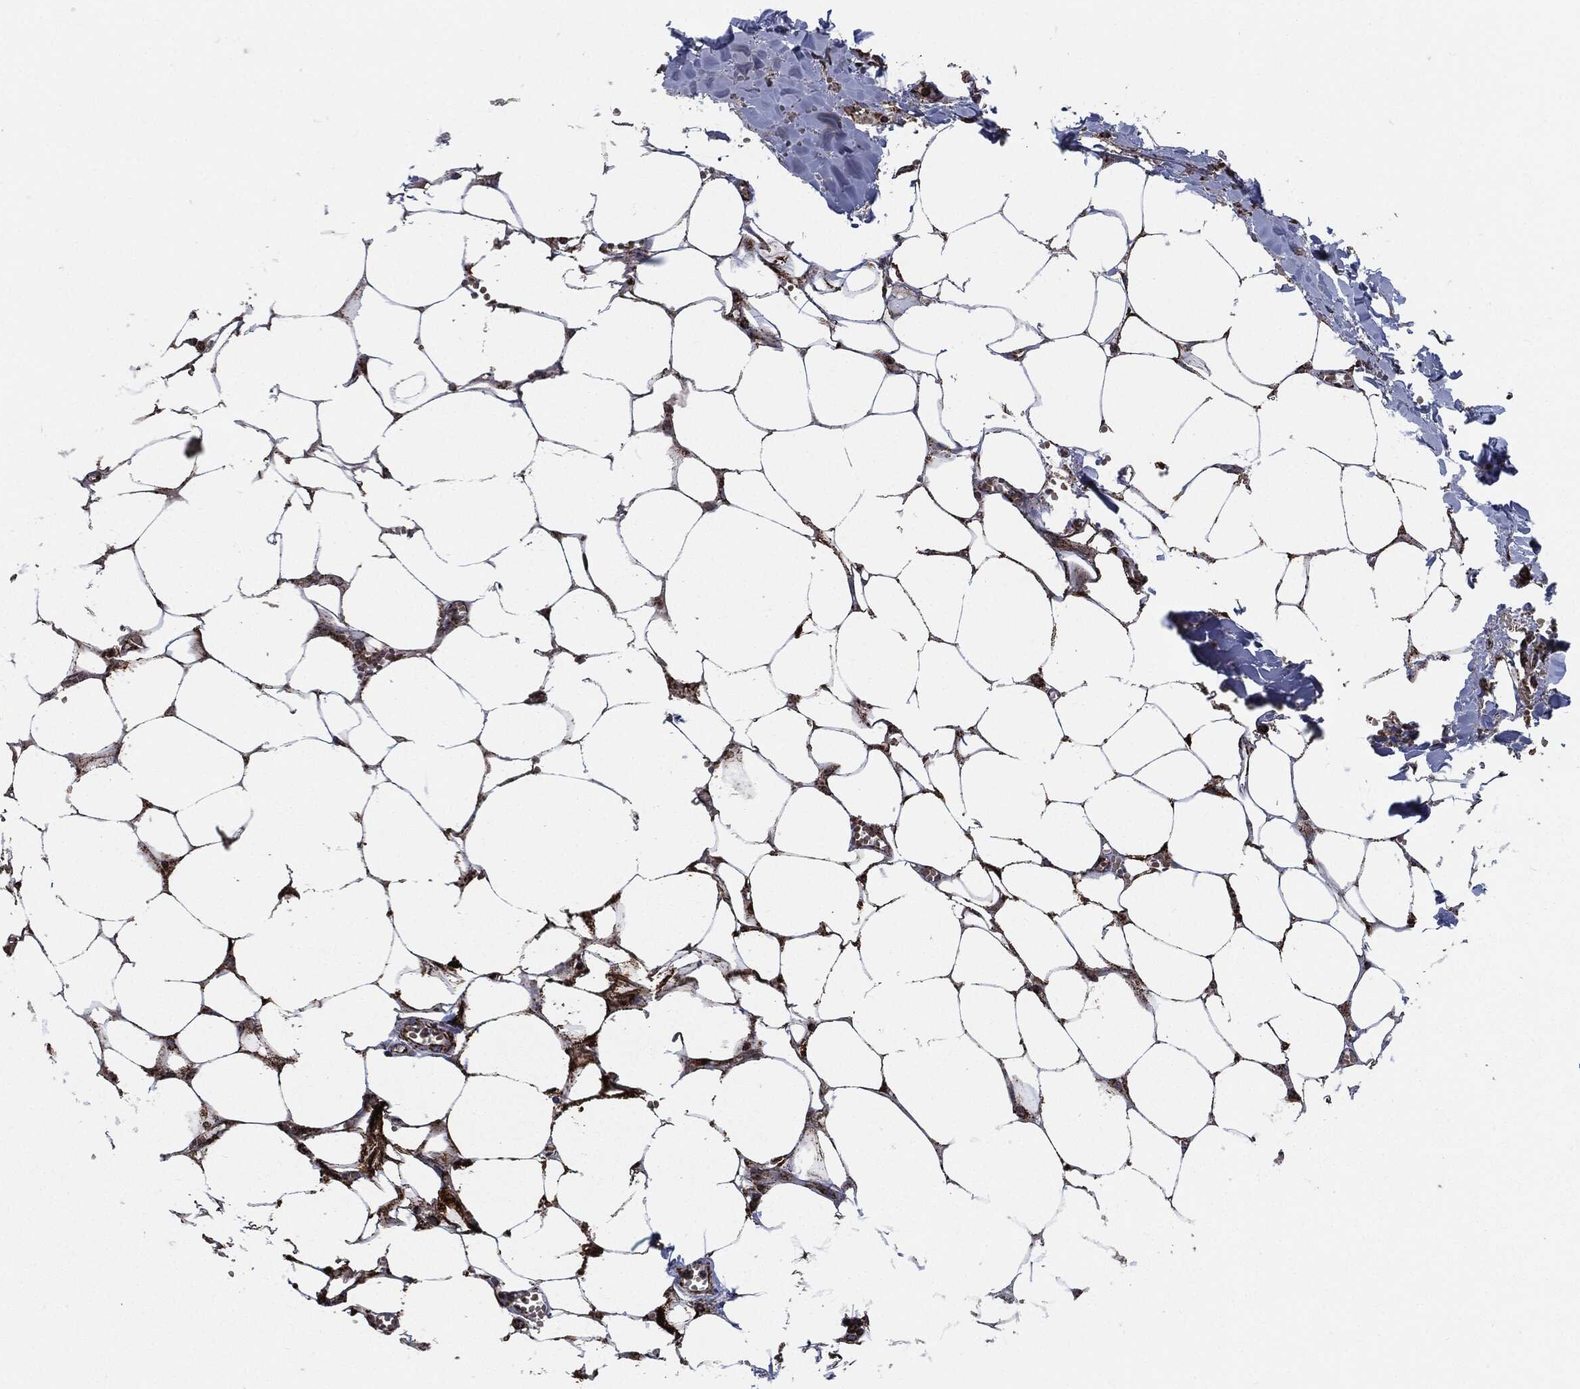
{"staining": {"intensity": "strong", "quantity": ">75%", "location": "cytoplasmic/membranous"}, "tissue": "adipose tissue", "cell_type": "Adipocytes", "image_type": "normal", "snomed": [{"axis": "morphology", "description": "Normal tissue, NOS"}, {"axis": "morphology", "description": "Squamous cell carcinoma, NOS"}, {"axis": "topography", "description": "Cartilage tissue"}, {"axis": "topography", "description": "Lung"}], "caption": "This is a histology image of IHC staining of normal adipose tissue, which shows strong staining in the cytoplasmic/membranous of adipocytes.", "gene": "FH", "patient": {"sex": "male", "age": 66}}